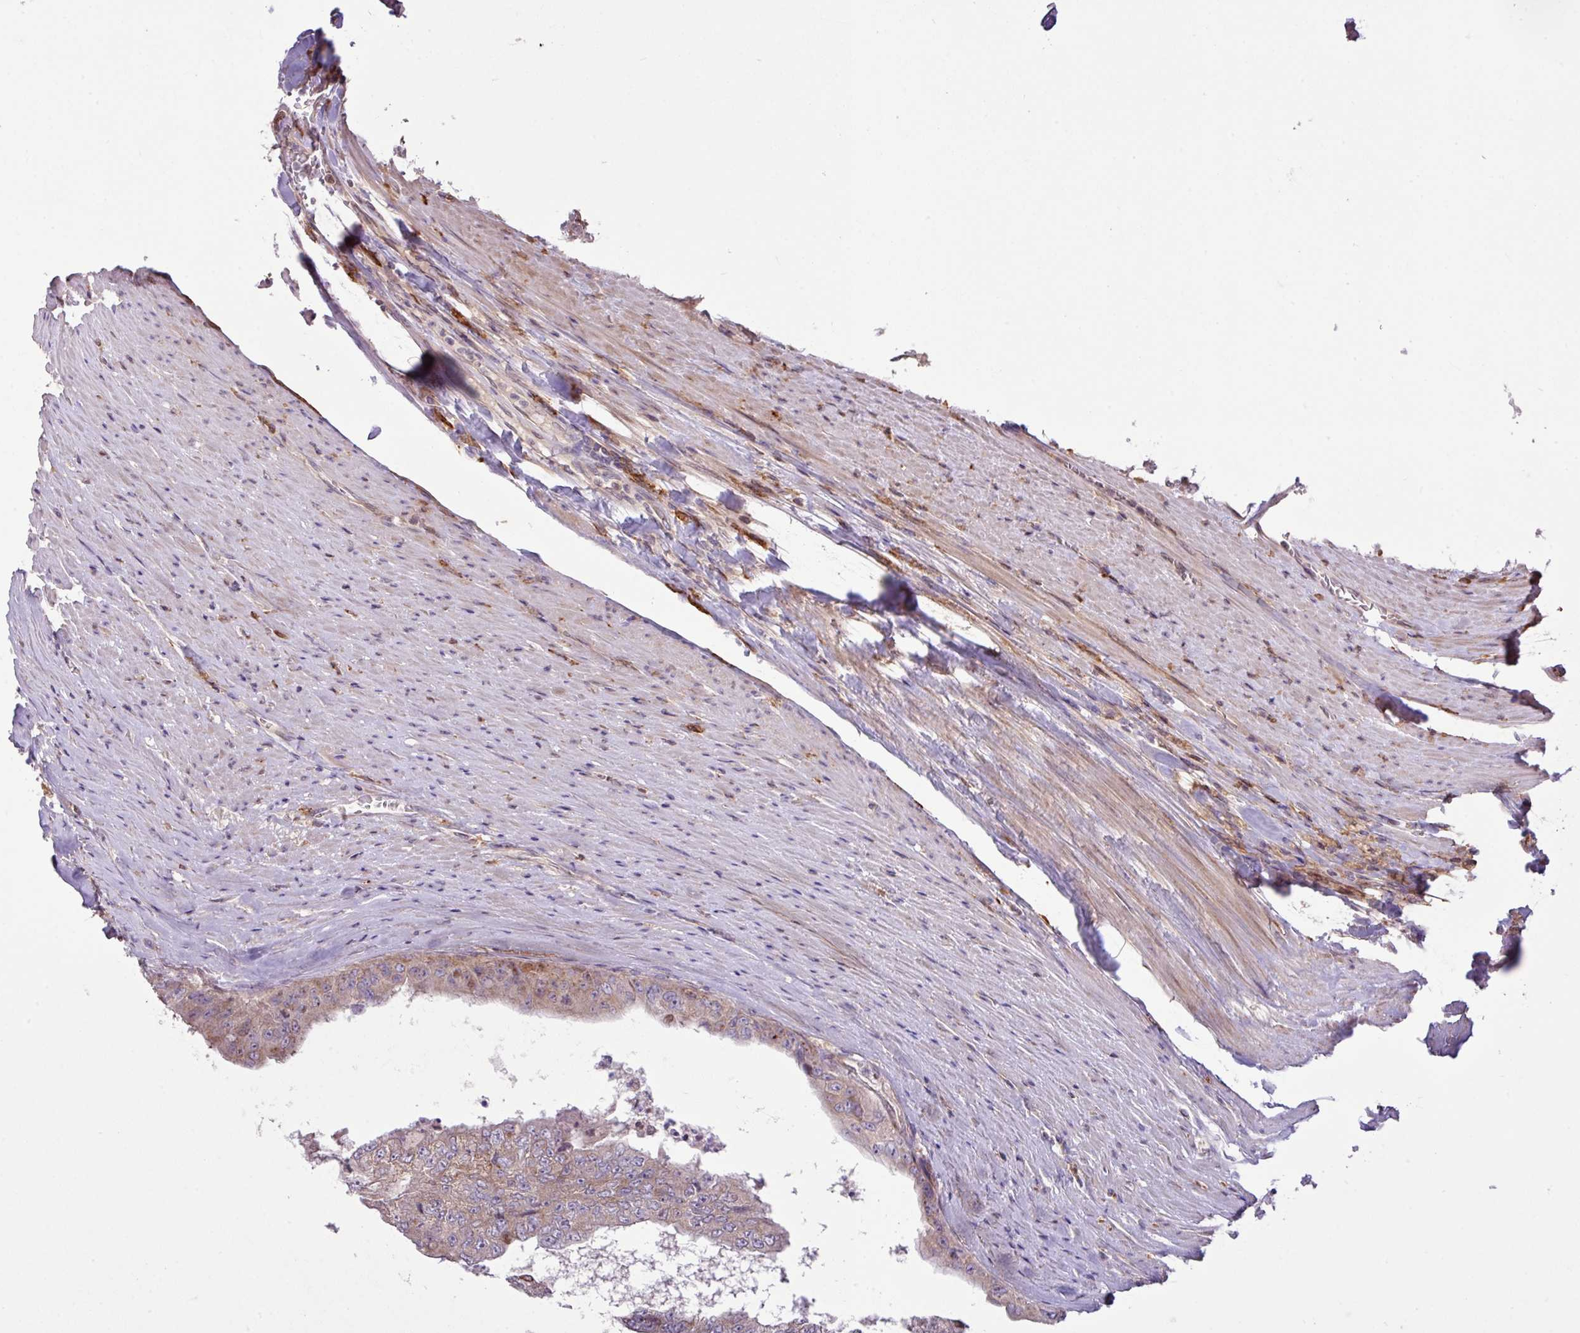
{"staining": {"intensity": "weak", "quantity": "<25%", "location": "cytoplasmic/membranous"}, "tissue": "colorectal cancer", "cell_type": "Tumor cells", "image_type": "cancer", "snomed": [{"axis": "morphology", "description": "Adenocarcinoma, NOS"}, {"axis": "topography", "description": "Colon"}], "caption": "High power microscopy micrograph of an IHC histopathology image of colorectal cancer, revealing no significant expression in tumor cells. The staining was performed using DAB (3,3'-diaminobenzidine) to visualize the protein expression in brown, while the nuclei were stained in blue with hematoxylin (Magnification: 20x).", "gene": "ARHGEF25", "patient": {"sex": "female", "age": 67}}